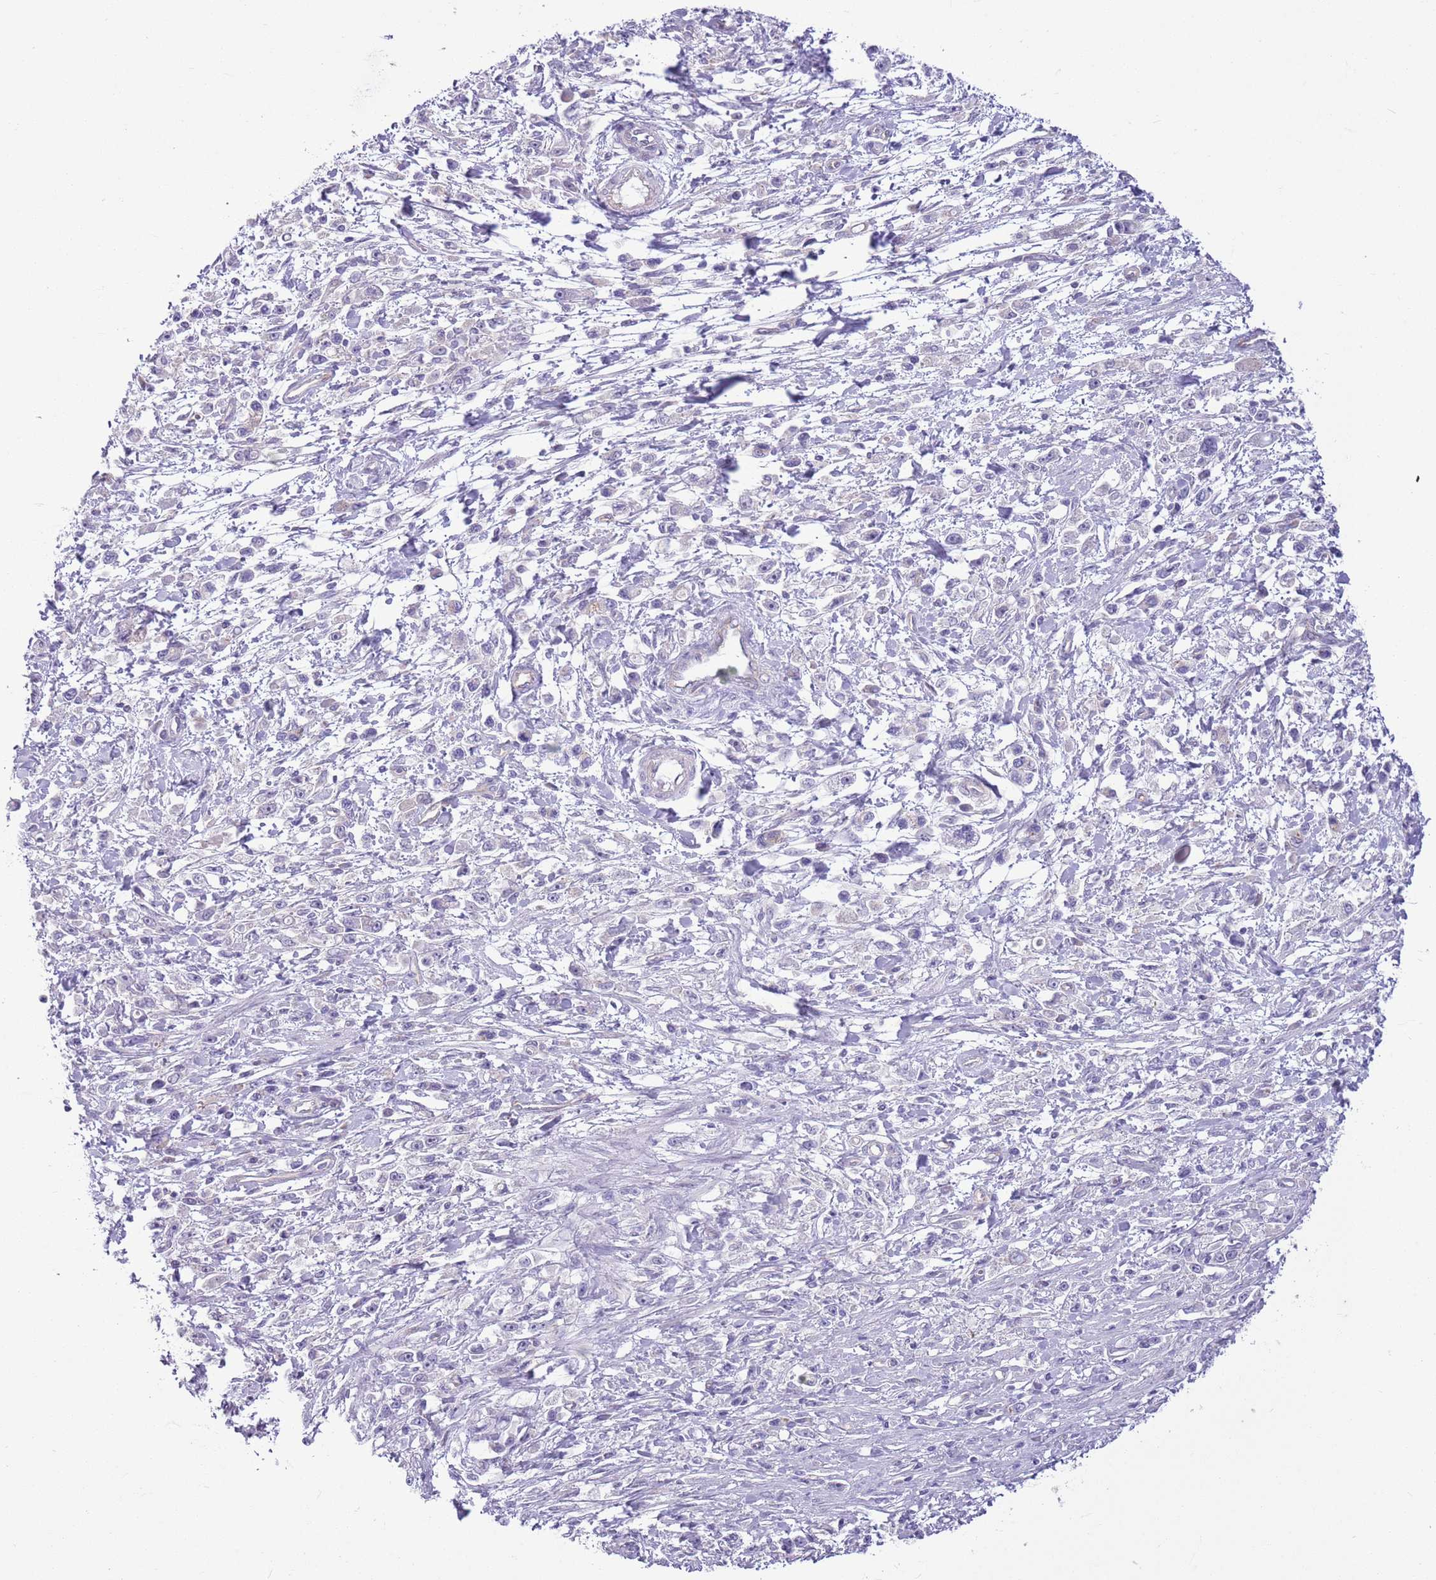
{"staining": {"intensity": "negative", "quantity": "none", "location": "none"}, "tissue": "stomach cancer", "cell_type": "Tumor cells", "image_type": "cancer", "snomed": [{"axis": "morphology", "description": "Adenocarcinoma, NOS"}, {"axis": "topography", "description": "Stomach"}], "caption": "Immunohistochemistry (IHC) histopathology image of neoplastic tissue: human stomach cancer (adenocarcinoma) stained with DAB (3,3'-diaminobenzidine) shows no significant protein expression in tumor cells.", "gene": "PARP8", "patient": {"sex": "female", "age": 59}}